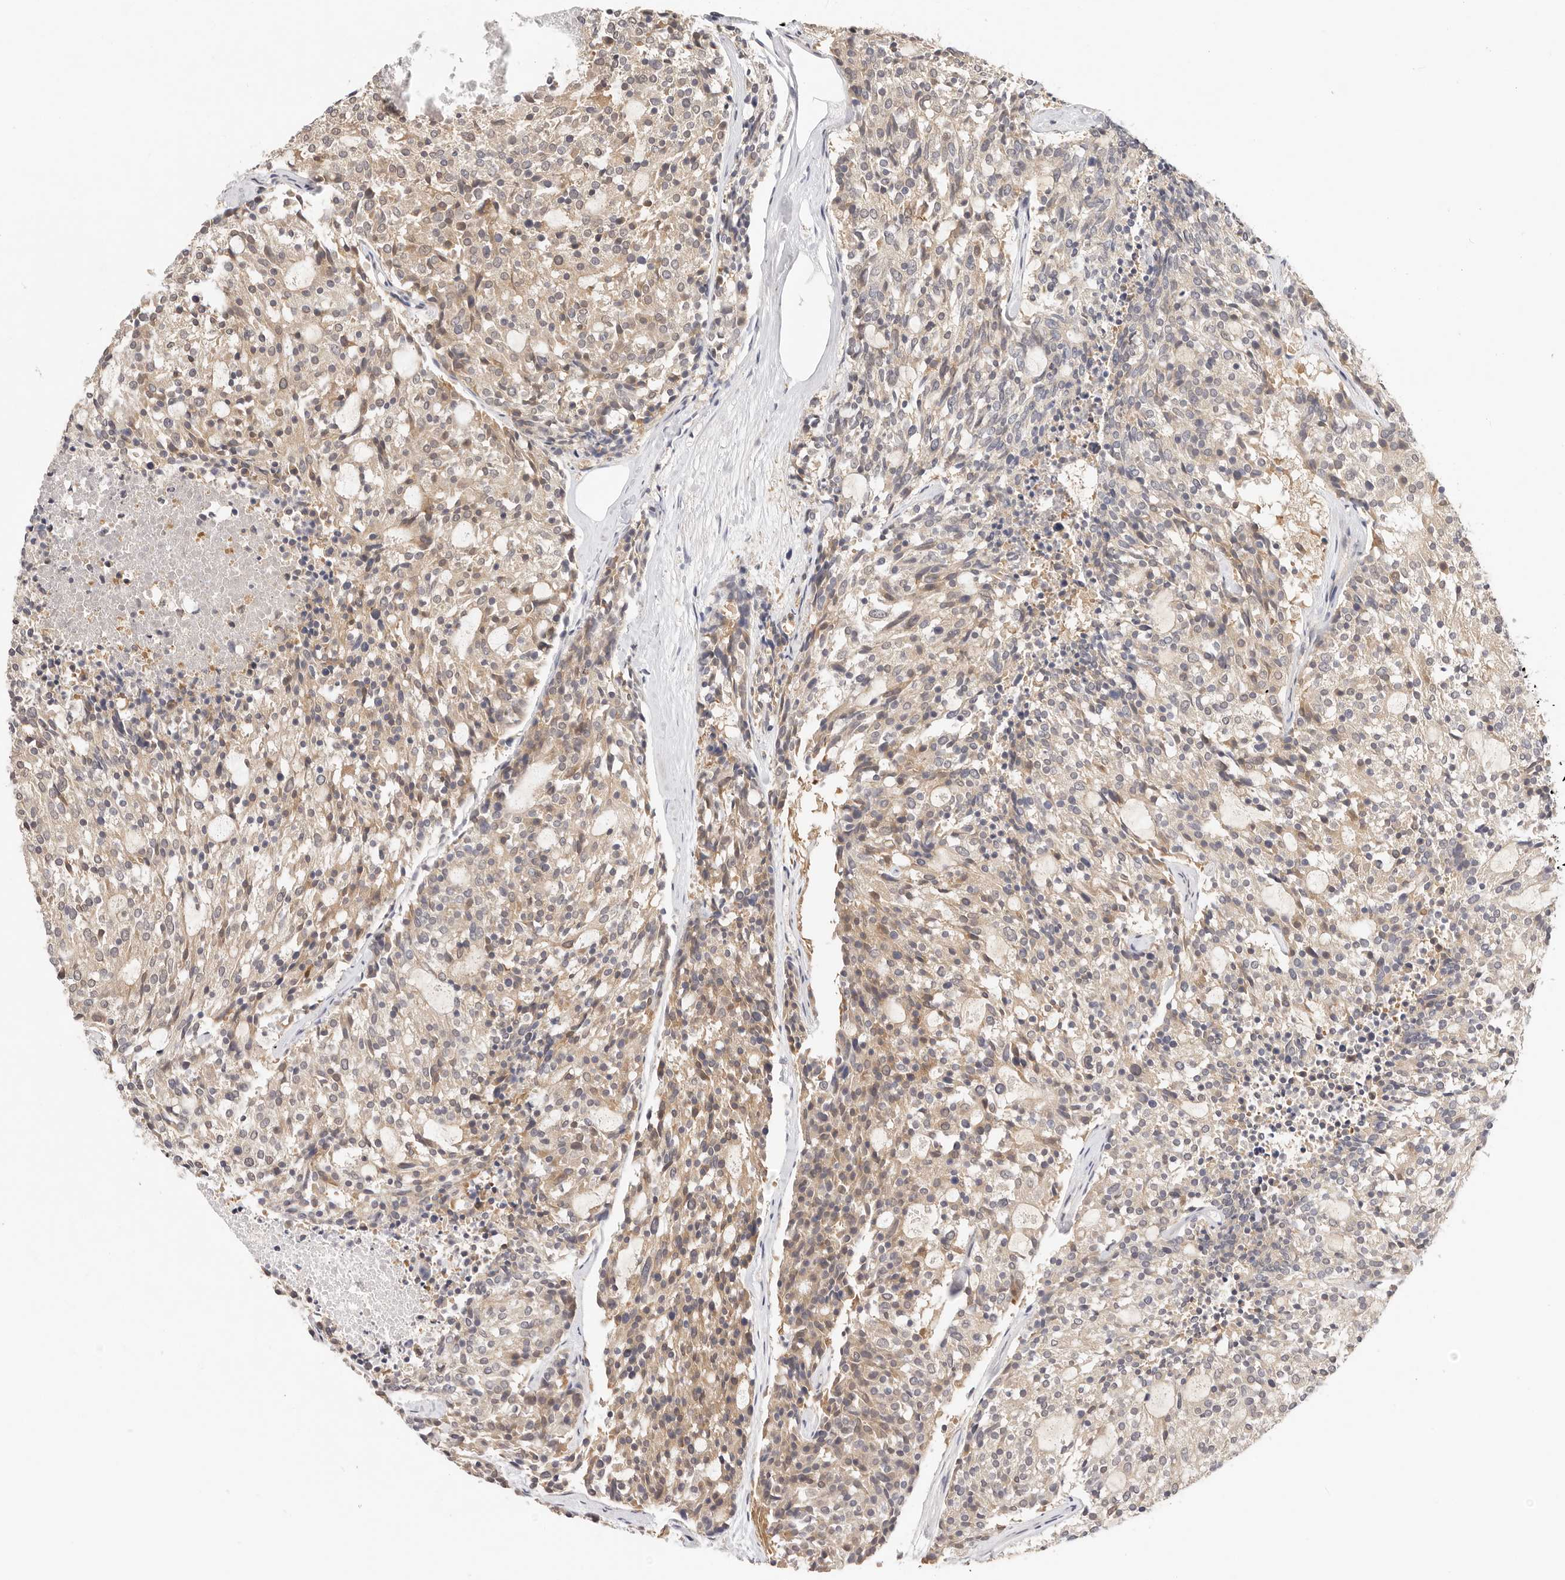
{"staining": {"intensity": "weak", "quantity": "25%-75%", "location": "cytoplasmic/membranous"}, "tissue": "carcinoid", "cell_type": "Tumor cells", "image_type": "cancer", "snomed": [{"axis": "morphology", "description": "Carcinoid, malignant, NOS"}, {"axis": "topography", "description": "Pancreas"}], "caption": "Immunohistochemical staining of malignant carcinoid exhibits low levels of weak cytoplasmic/membranous protein expression in about 25%-75% of tumor cells.", "gene": "GGPS1", "patient": {"sex": "female", "age": 54}}